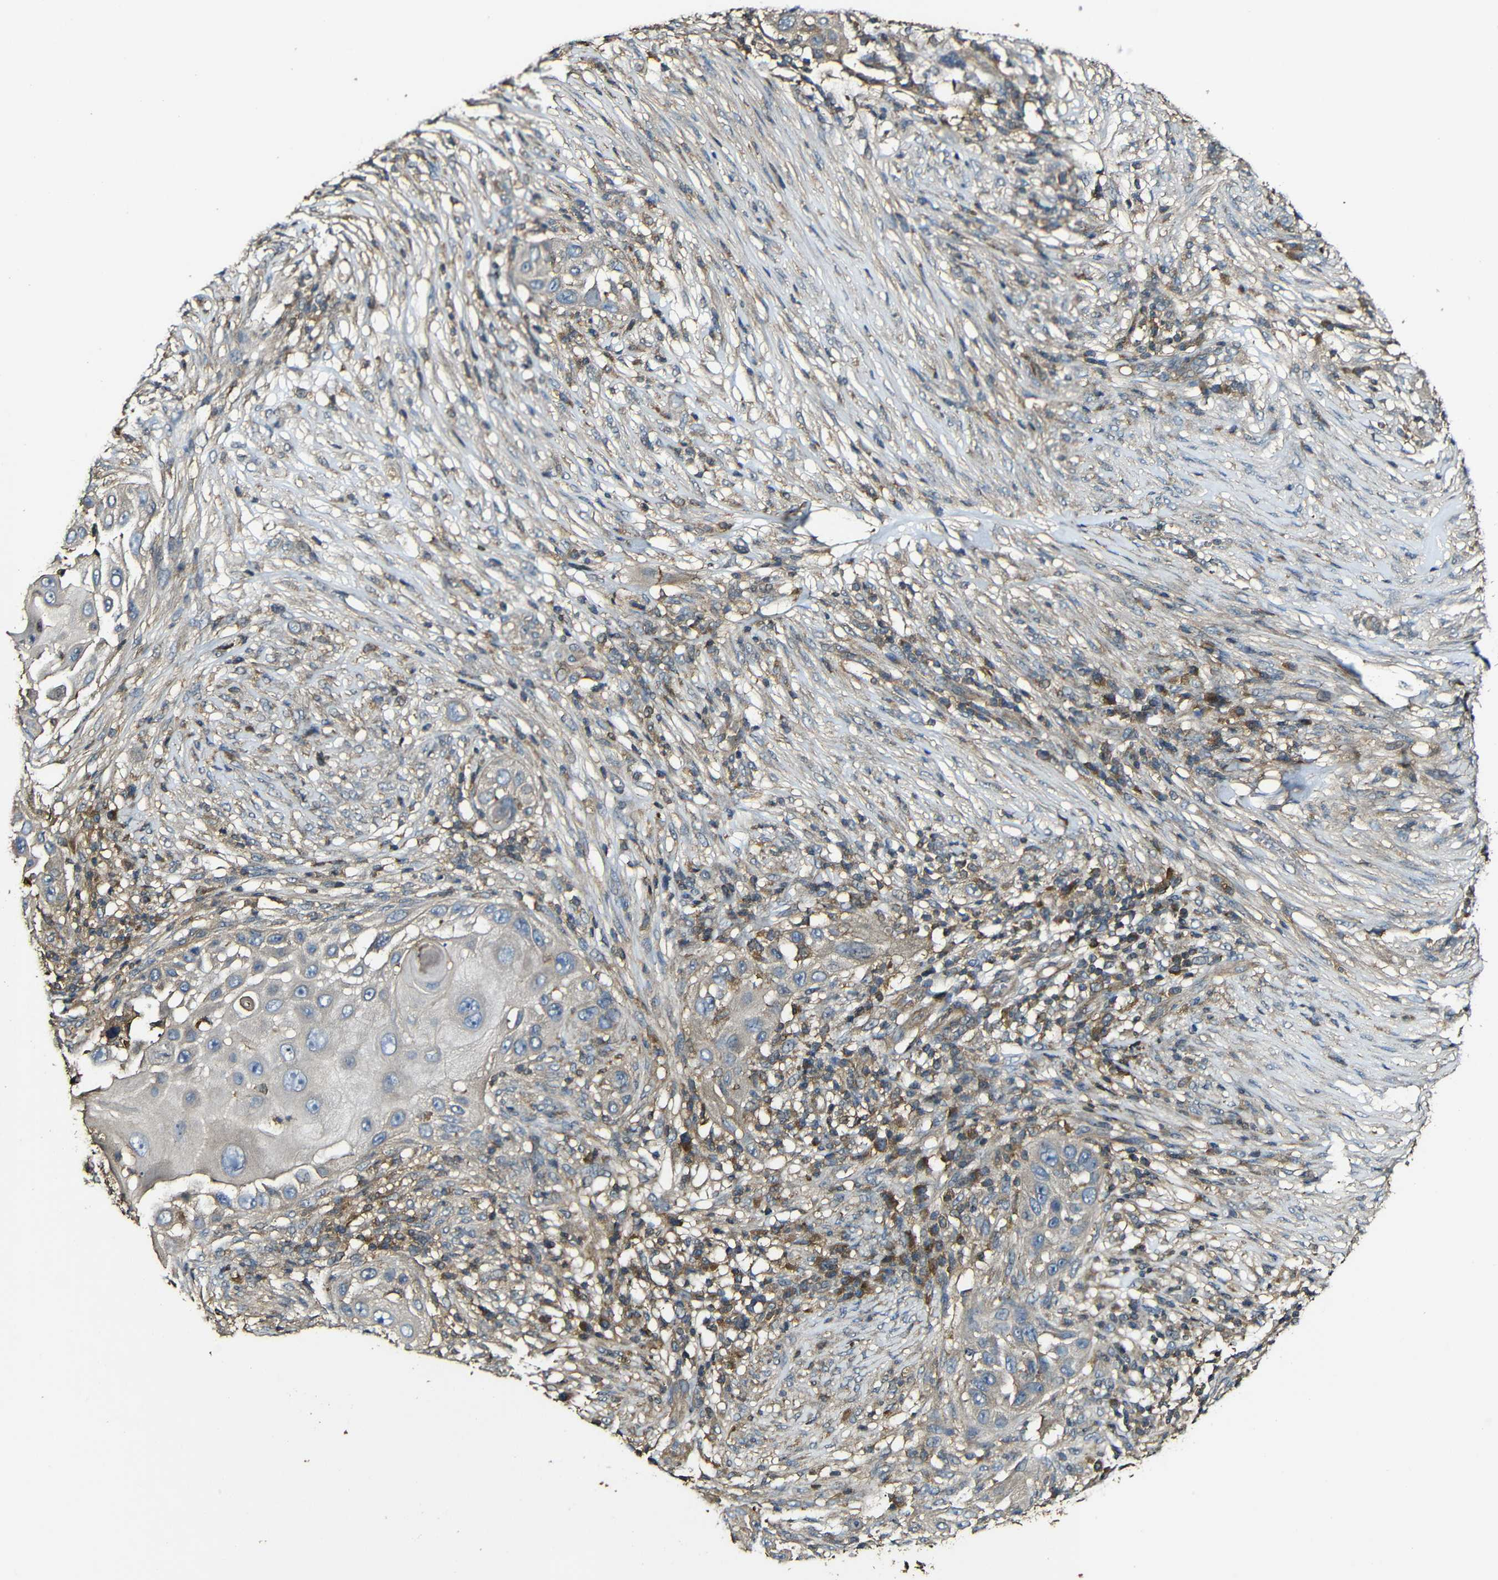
{"staining": {"intensity": "negative", "quantity": "none", "location": "none"}, "tissue": "skin cancer", "cell_type": "Tumor cells", "image_type": "cancer", "snomed": [{"axis": "morphology", "description": "Squamous cell carcinoma, NOS"}, {"axis": "topography", "description": "Skin"}], "caption": "IHC of human skin cancer (squamous cell carcinoma) displays no expression in tumor cells.", "gene": "CASP8", "patient": {"sex": "female", "age": 44}}